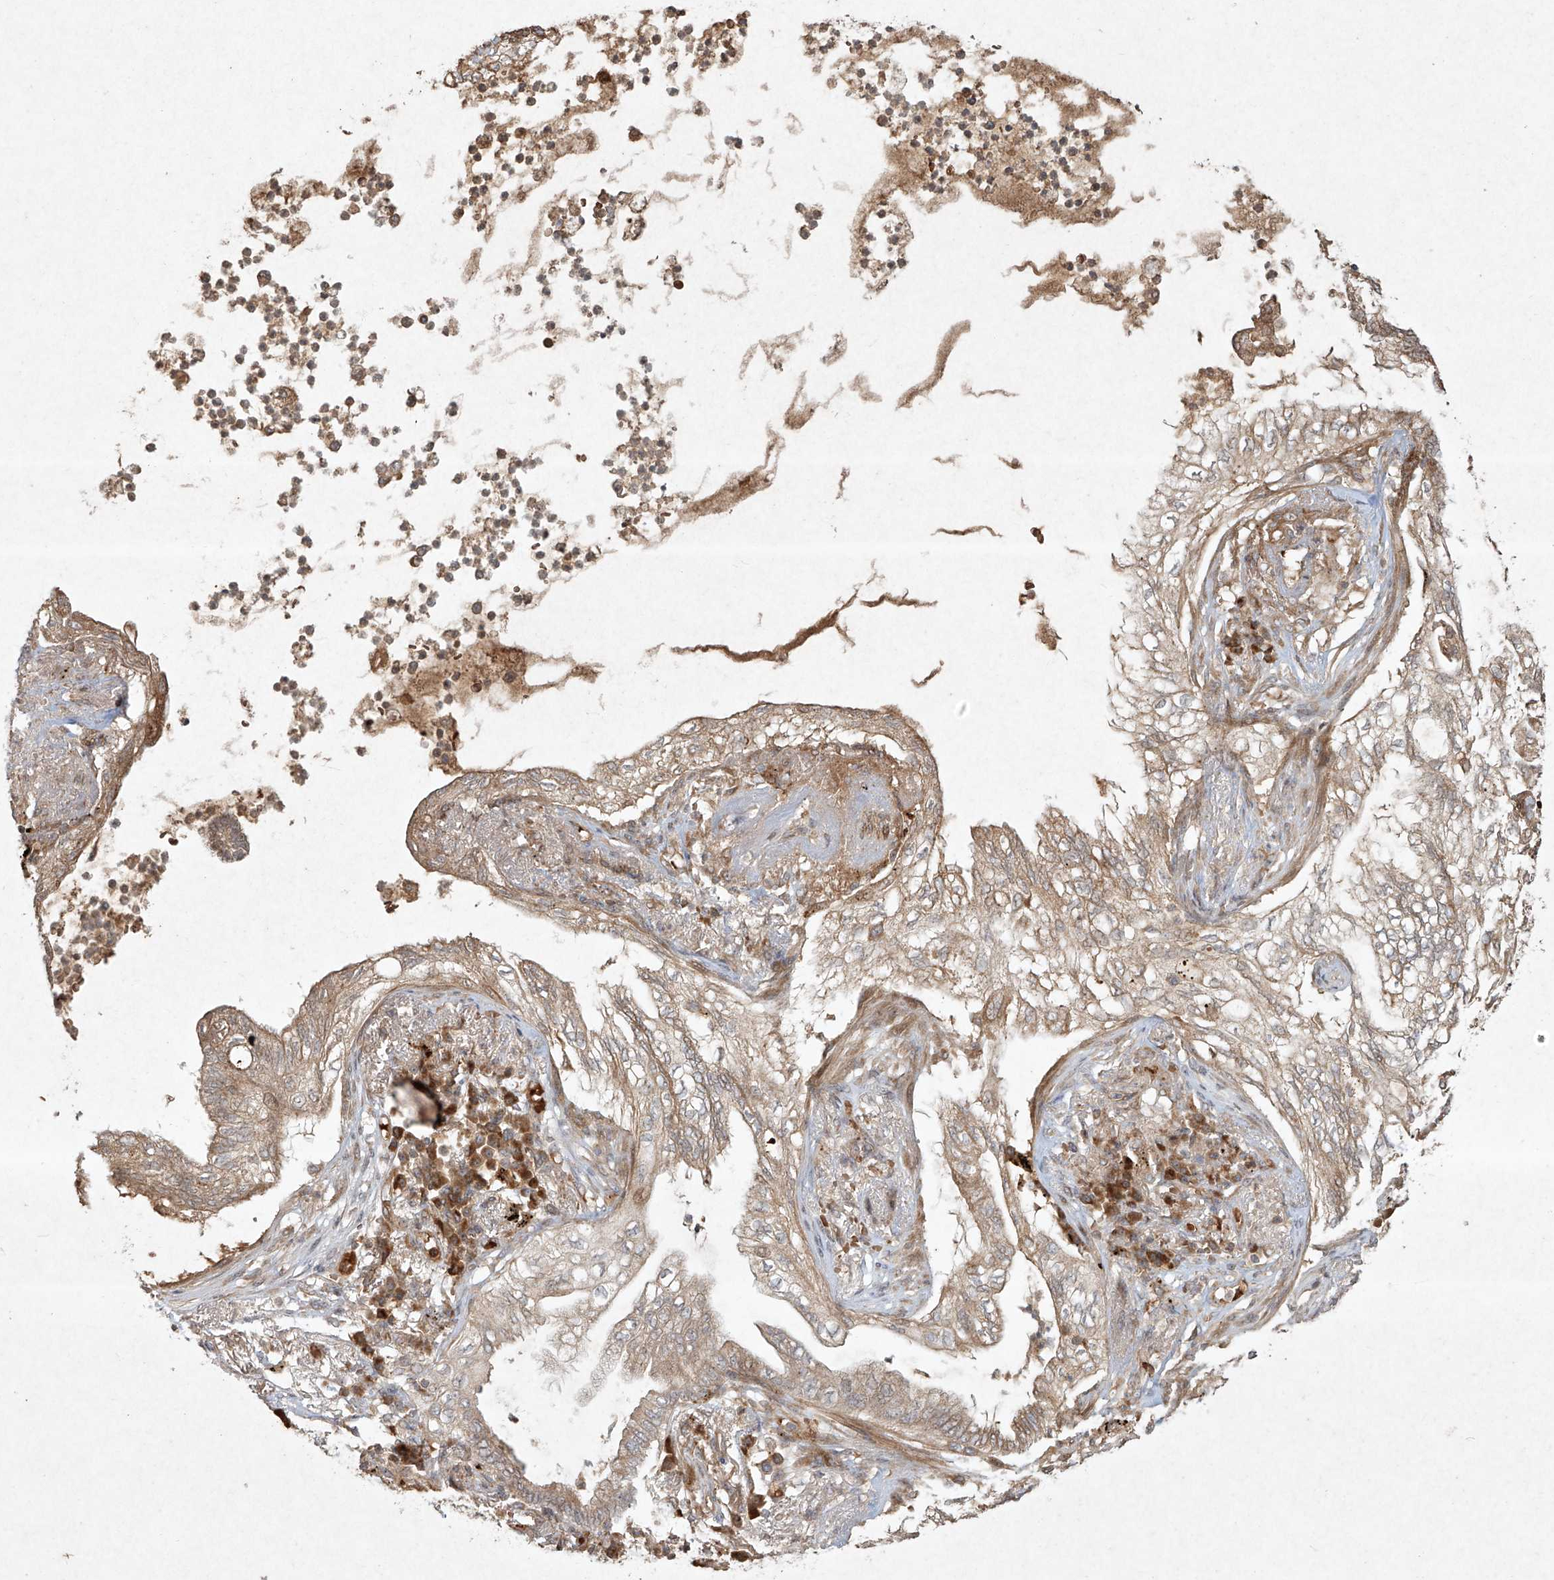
{"staining": {"intensity": "weak", "quantity": "25%-75%", "location": "cytoplasmic/membranous"}, "tissue": "lung cancer", "cell_type": "Tumor cells", "image_type": "cancer", "snomed": [{"axis": "morphology", "description": "Normal tissue, NOS"}, {"axis": "morphology", "description": "Adenocarcinoma, NOS"}, {"axis": "topography", "description": "Bronchus"}, {"axis": "topography", "description": "Lung"}], "caption": "Lung cancer (adenocarcinoma) stained with a brown dye exhibits weak cytoplasmic/membranous positive expression in about 25%-75% of tumor cells.", "gene": "CYYR1", "patient": {"sex": "female", "age": 70}}